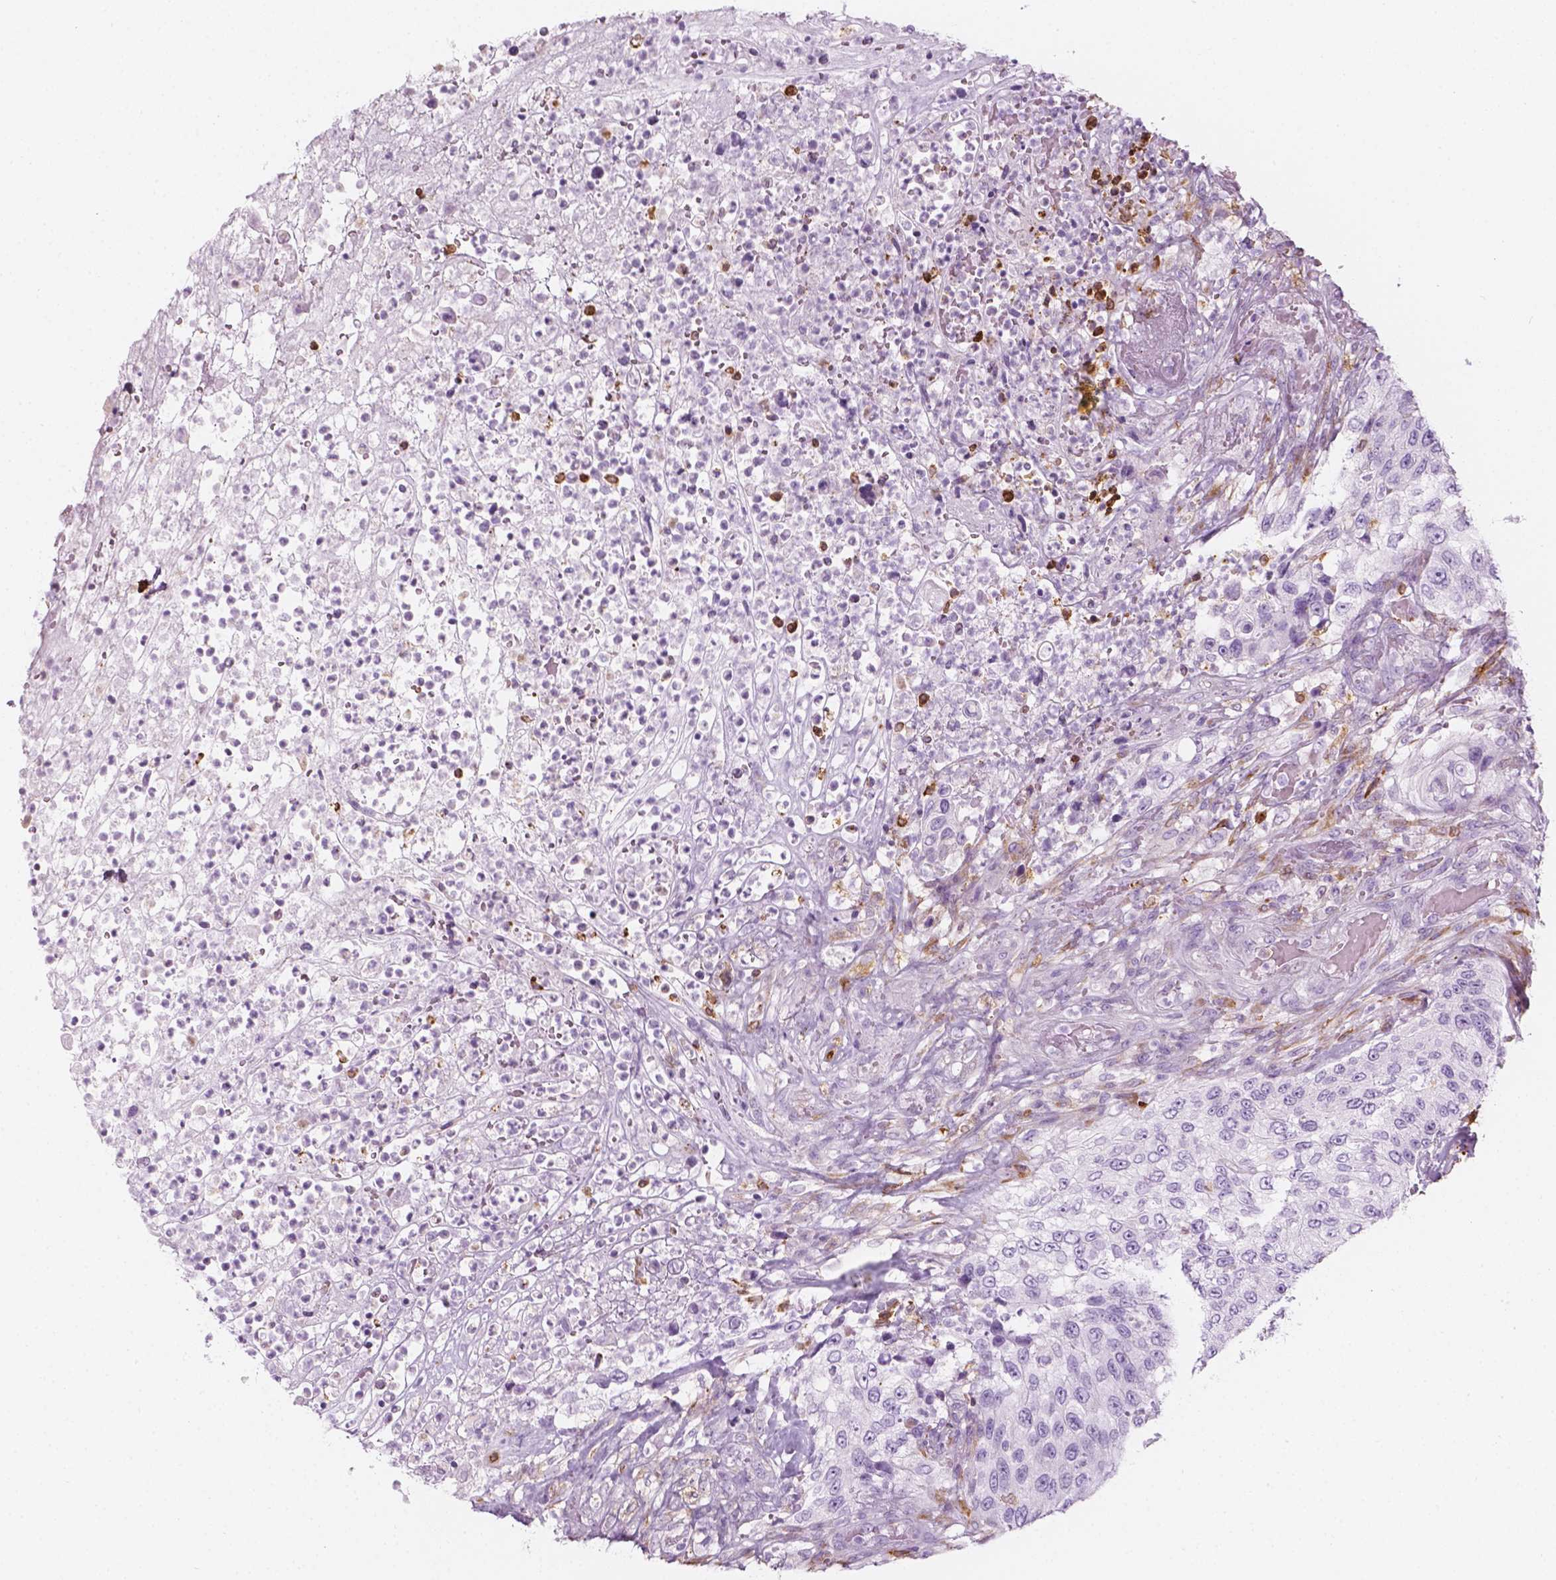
{"staining": {"intensity": "negative", "quantity": "none", "location": "none"}, "tissue": "urothelial cancer", "cell_type": "Tumor cells", "image_type": "cancer", "snomed": [{"axis": "morphology", "description": "Urothelial carcinoma, High grade"}, {"axis": "topography", "description": "Urinary bladder"}], "caption": "There is no significant staining in tumor cells of urothelial cancer.", "gene": "CES1", "patient": {"sex": "female", "age": 60}}